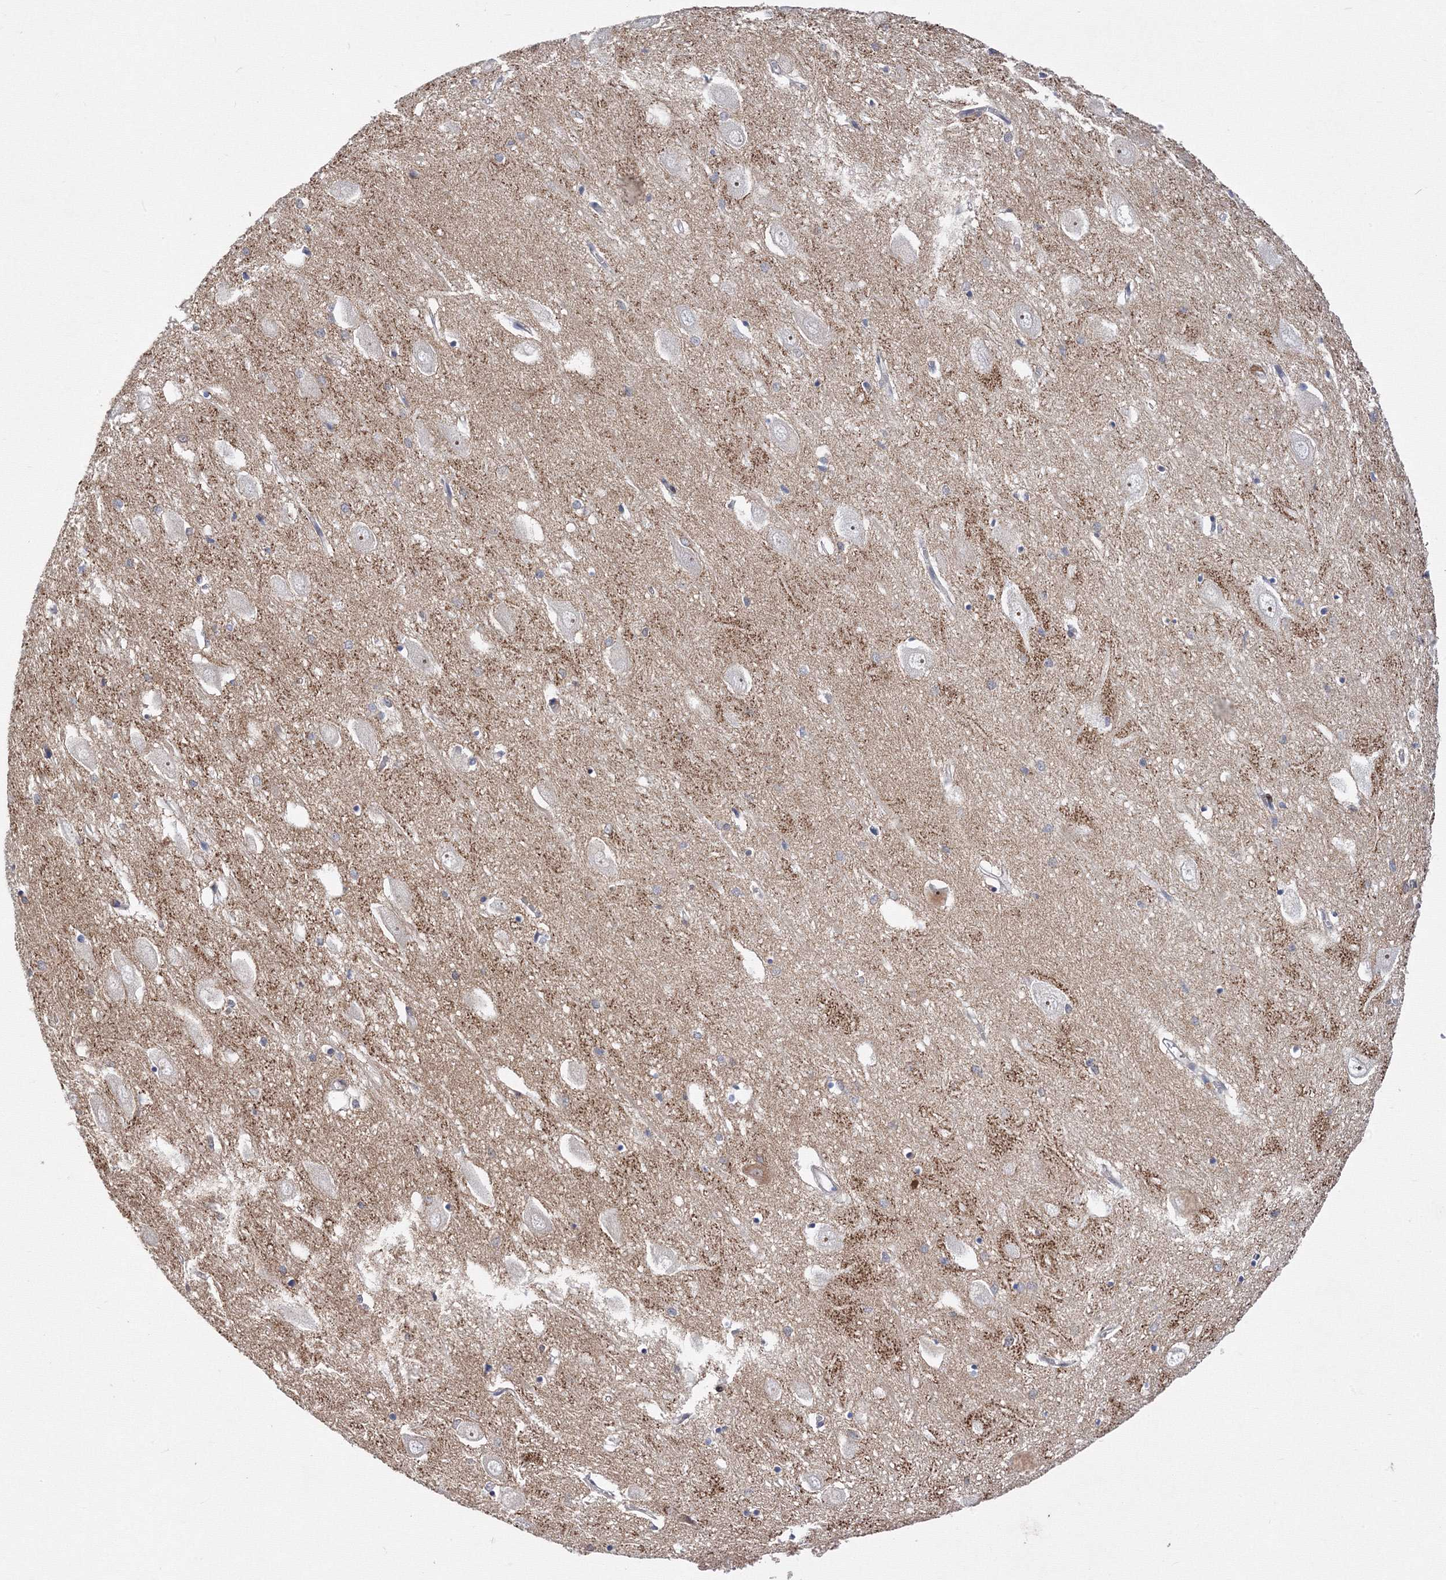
{"staining": {"intensity": "negative", "quantity": "none", "location": "none"}, "tissue": "hippocampus", "cell_type": "Glial cells", "image_type": "normal", "snomed": [{"axis": "morphology", "description": "Normal tissue, NOS"}, {"axis": "topography", "description": "Hippocampus"}], "caption": "Immunohistochemistry (IHC) of unremarkable hippocampus displays no staining in glial cells.", "gene": "GPN1", "patient": {"sex": "female", "age": 64}}